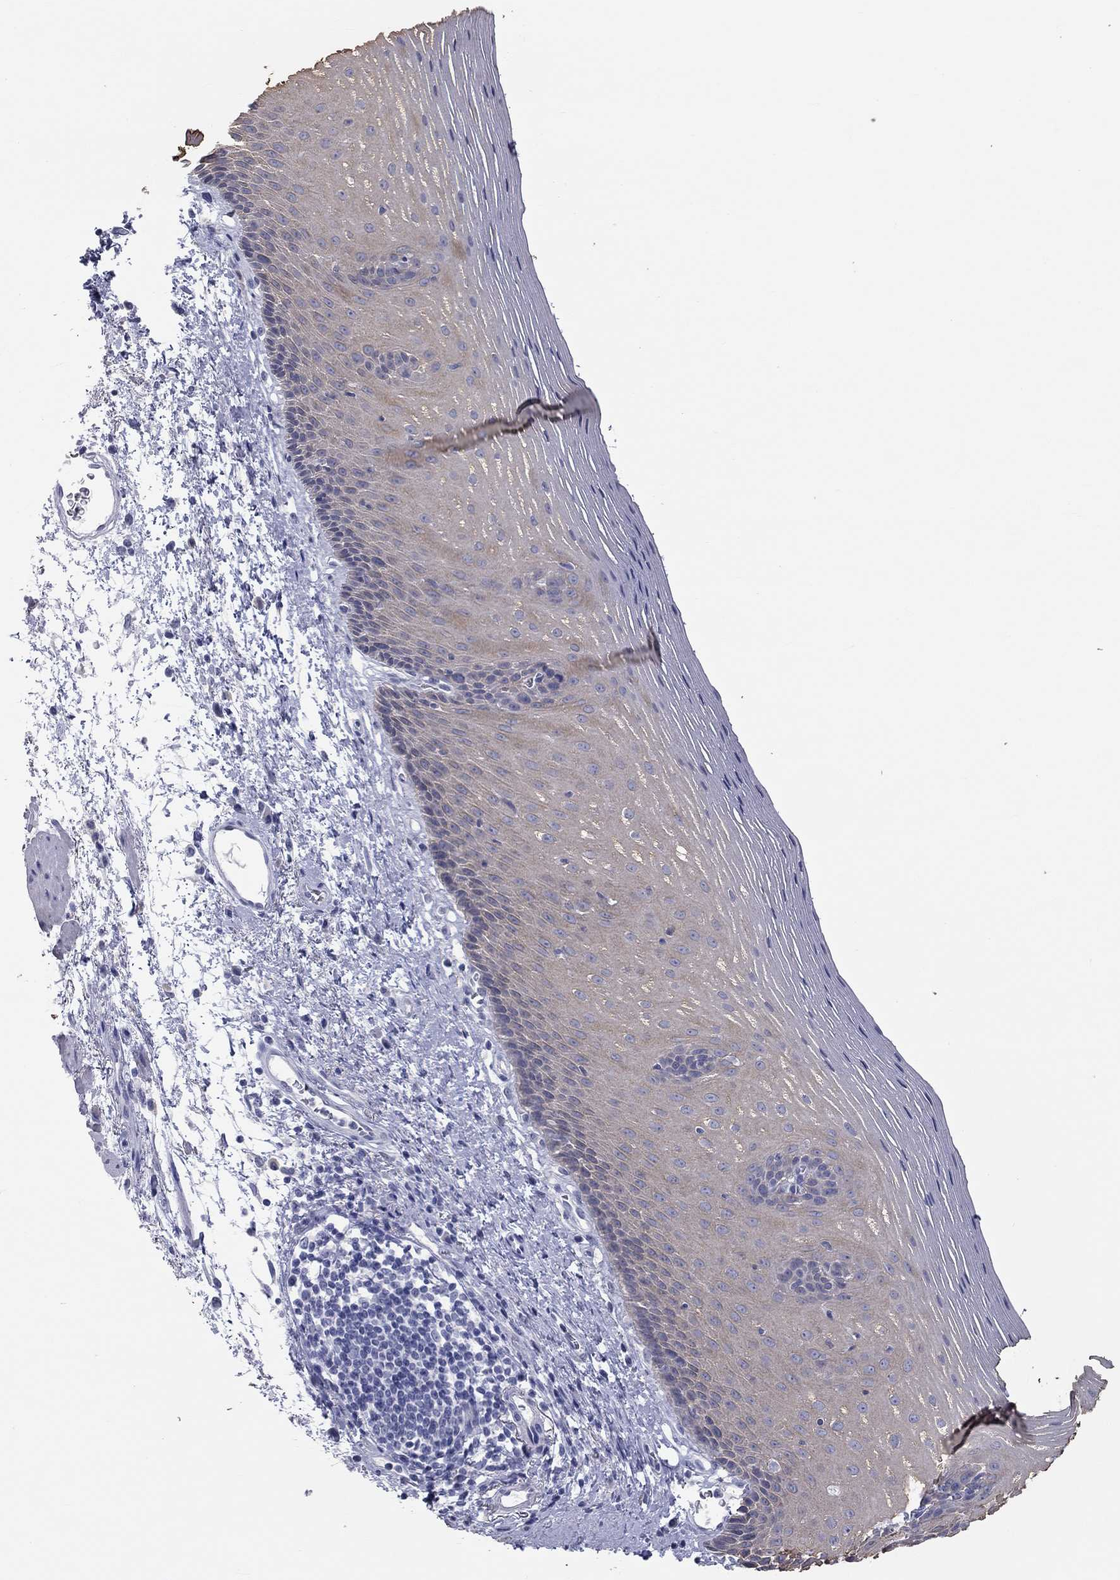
{"staining": {"intensity": "negative", "quantity": "none", "location": "none"}, "tissue": "esophagus", "cell_type": "Squamous epithelial cells", "image_type": "normal", "snomed": [{"axis": "morphology", "description": "Normal tissue, NOS"}, {"axis": "topography", "description": "Esophagus"}], "caption": "A high-resolution histopathology image shows immunohistochemistry (IHC) staining of normal esophagus, which exhibits no significant positivity in squamous epithelial cells.", "gene": "AK8", "patient": {"sex": "male", "age": 76}}